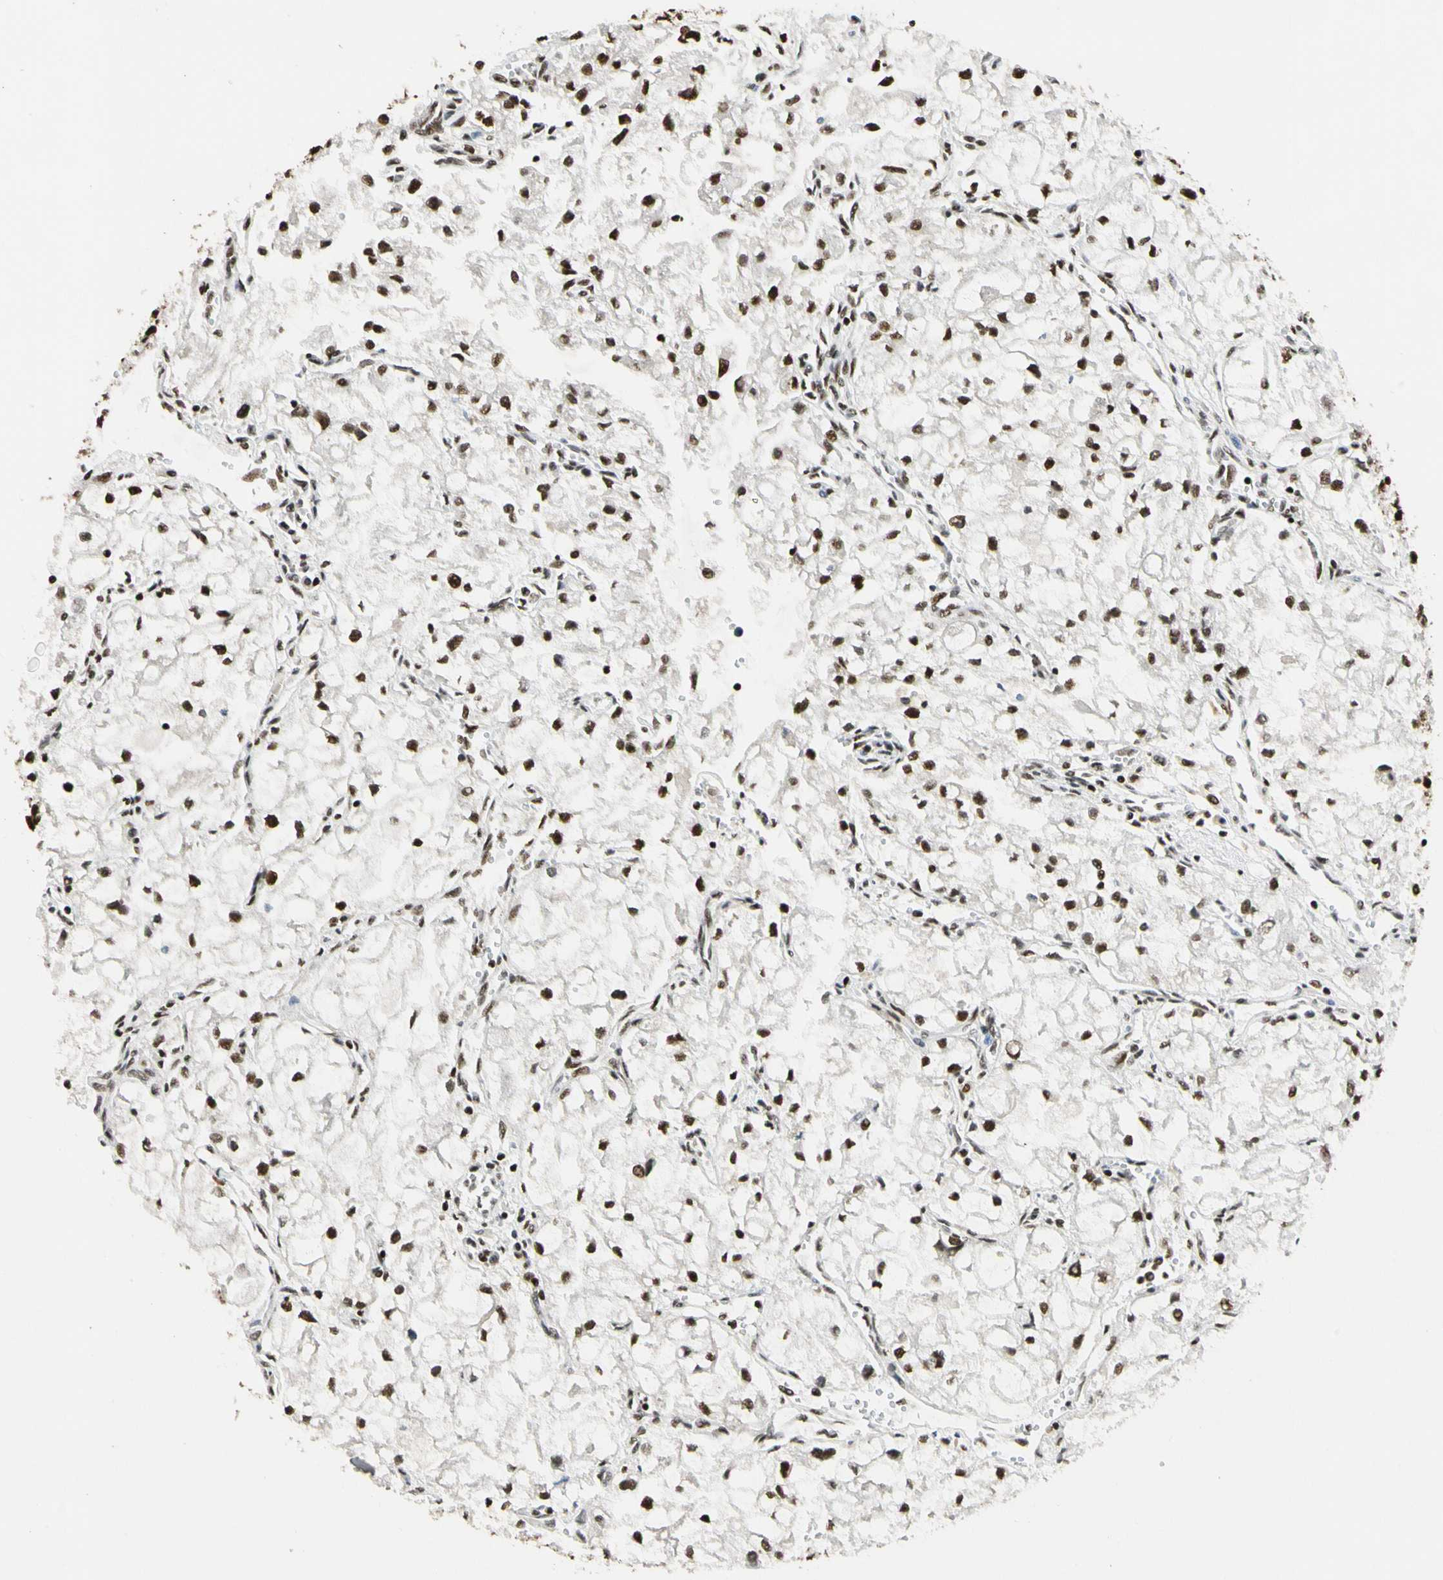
{"staining": {"intensity": "strong", "quantity": ">75%", "location": "nuclear"}, "tissue": "renal cancer", "cell_type": "Tumor cells", "image_type": "cancer", "snomed": [{"axis": "morphology", "description": "Adenocarcinoma, NOS"}, {"axis": "topography", "description": "Kidney"}], "caption": "Renal adenocarcinoma stained with IHC demonstrates strong nuclear staining in about >75% of tumor cells.", "gene": "CDK12", "patient": {"sex": "female", "age": 70}}